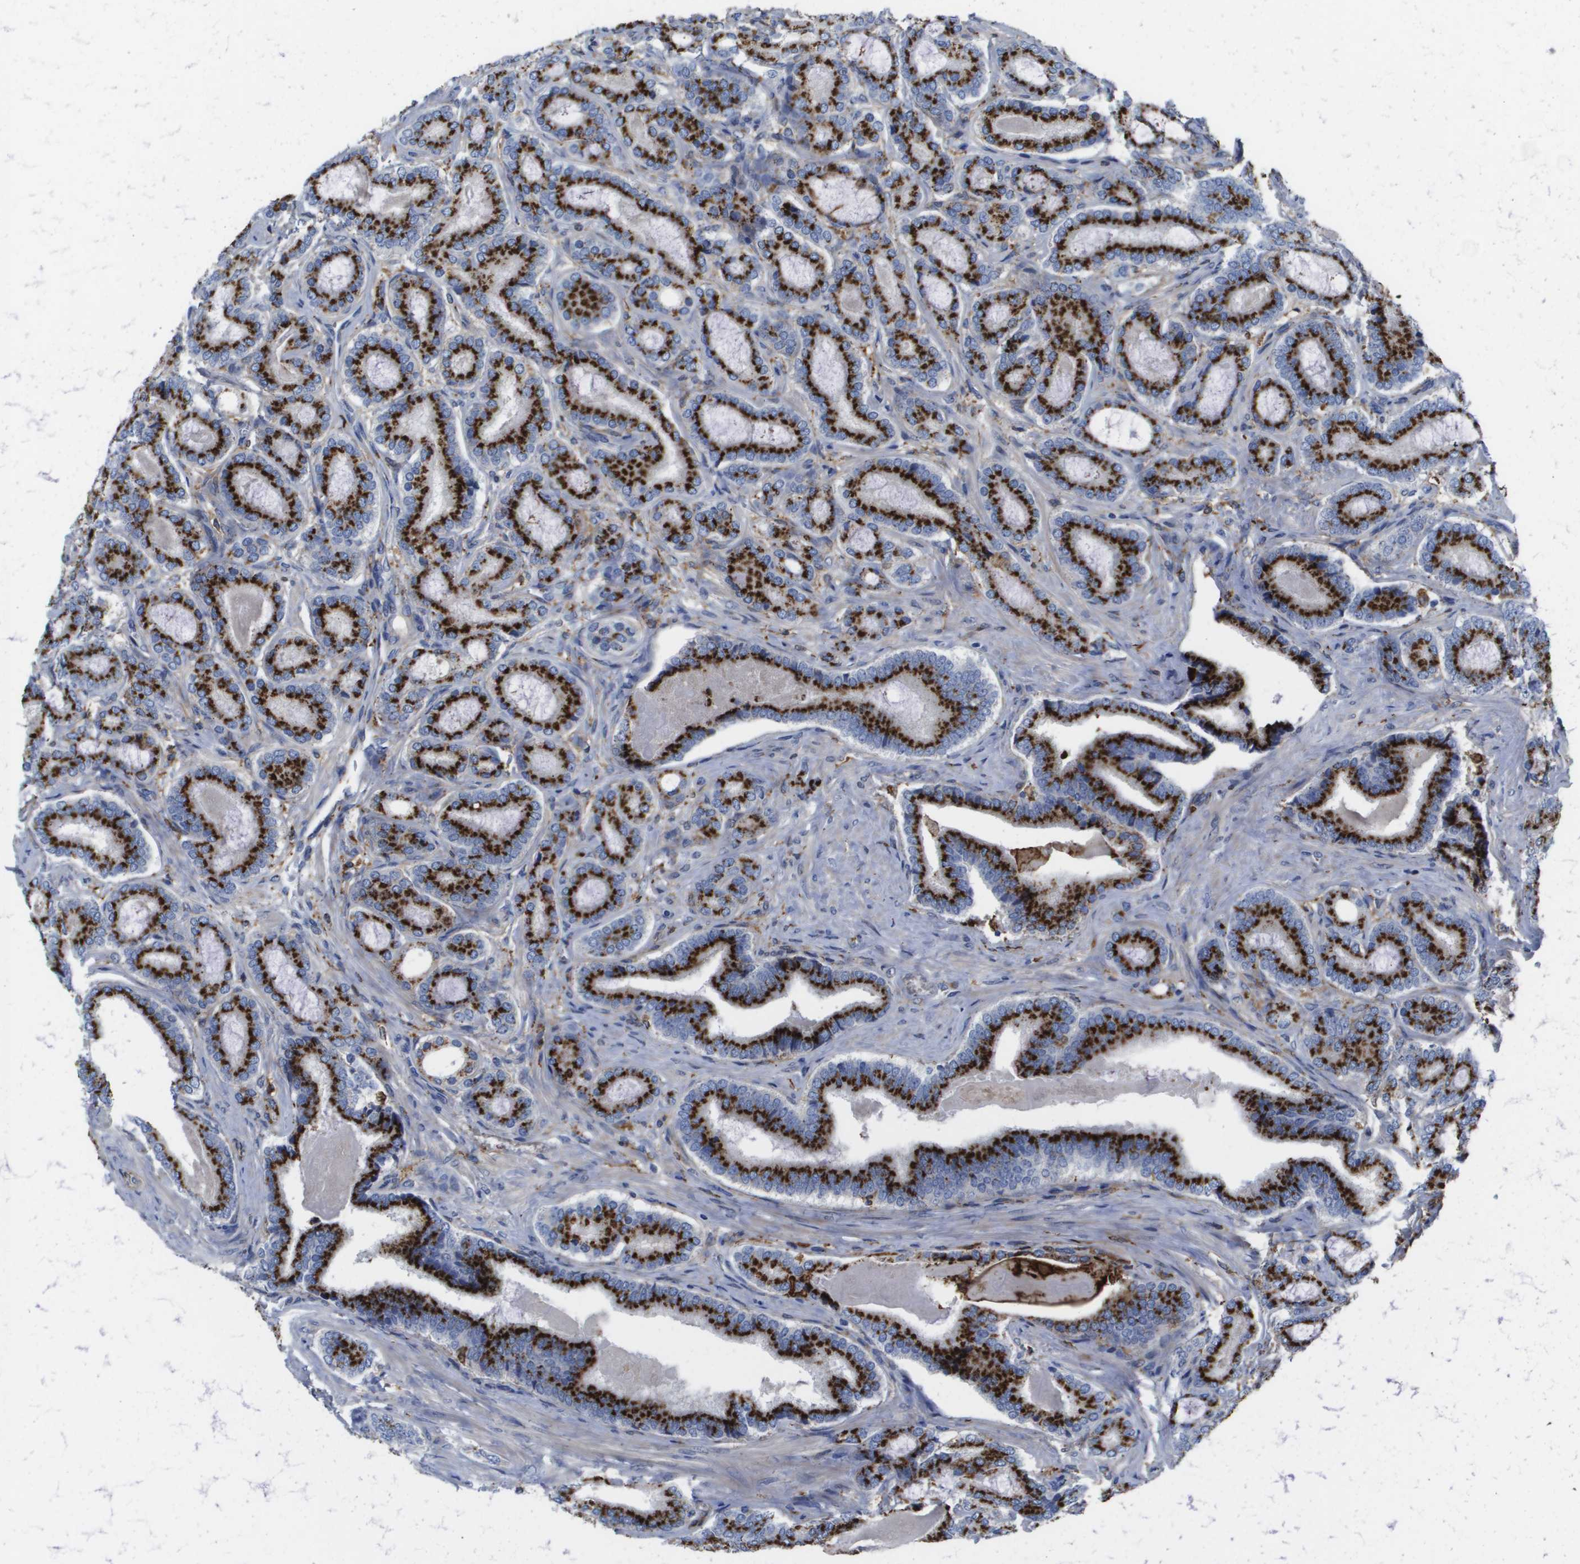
{"staining": {"intensity": "strong", "quantity": ">75%", "location": "cytoplasmic/membranous"}, "tissue": "prostate cancer", "cell_type": "Tumor cells", "image_type": "cancer", "snomed": [{"axis": "morphology", "description": "Adenocarcinoma, High grade"}, {"axis": "topography", "description": "Prostate"}], "caption": "Immunohistochemical staining of human prostate cancer exhibits strong cytoplasmic/membranous protein expression in approximately >75% of tumor cells. (IHC, brightfield microscopy, high magnification).", "gene": "SLC37A2", "patient": {"sex": "male", "age": 60}}